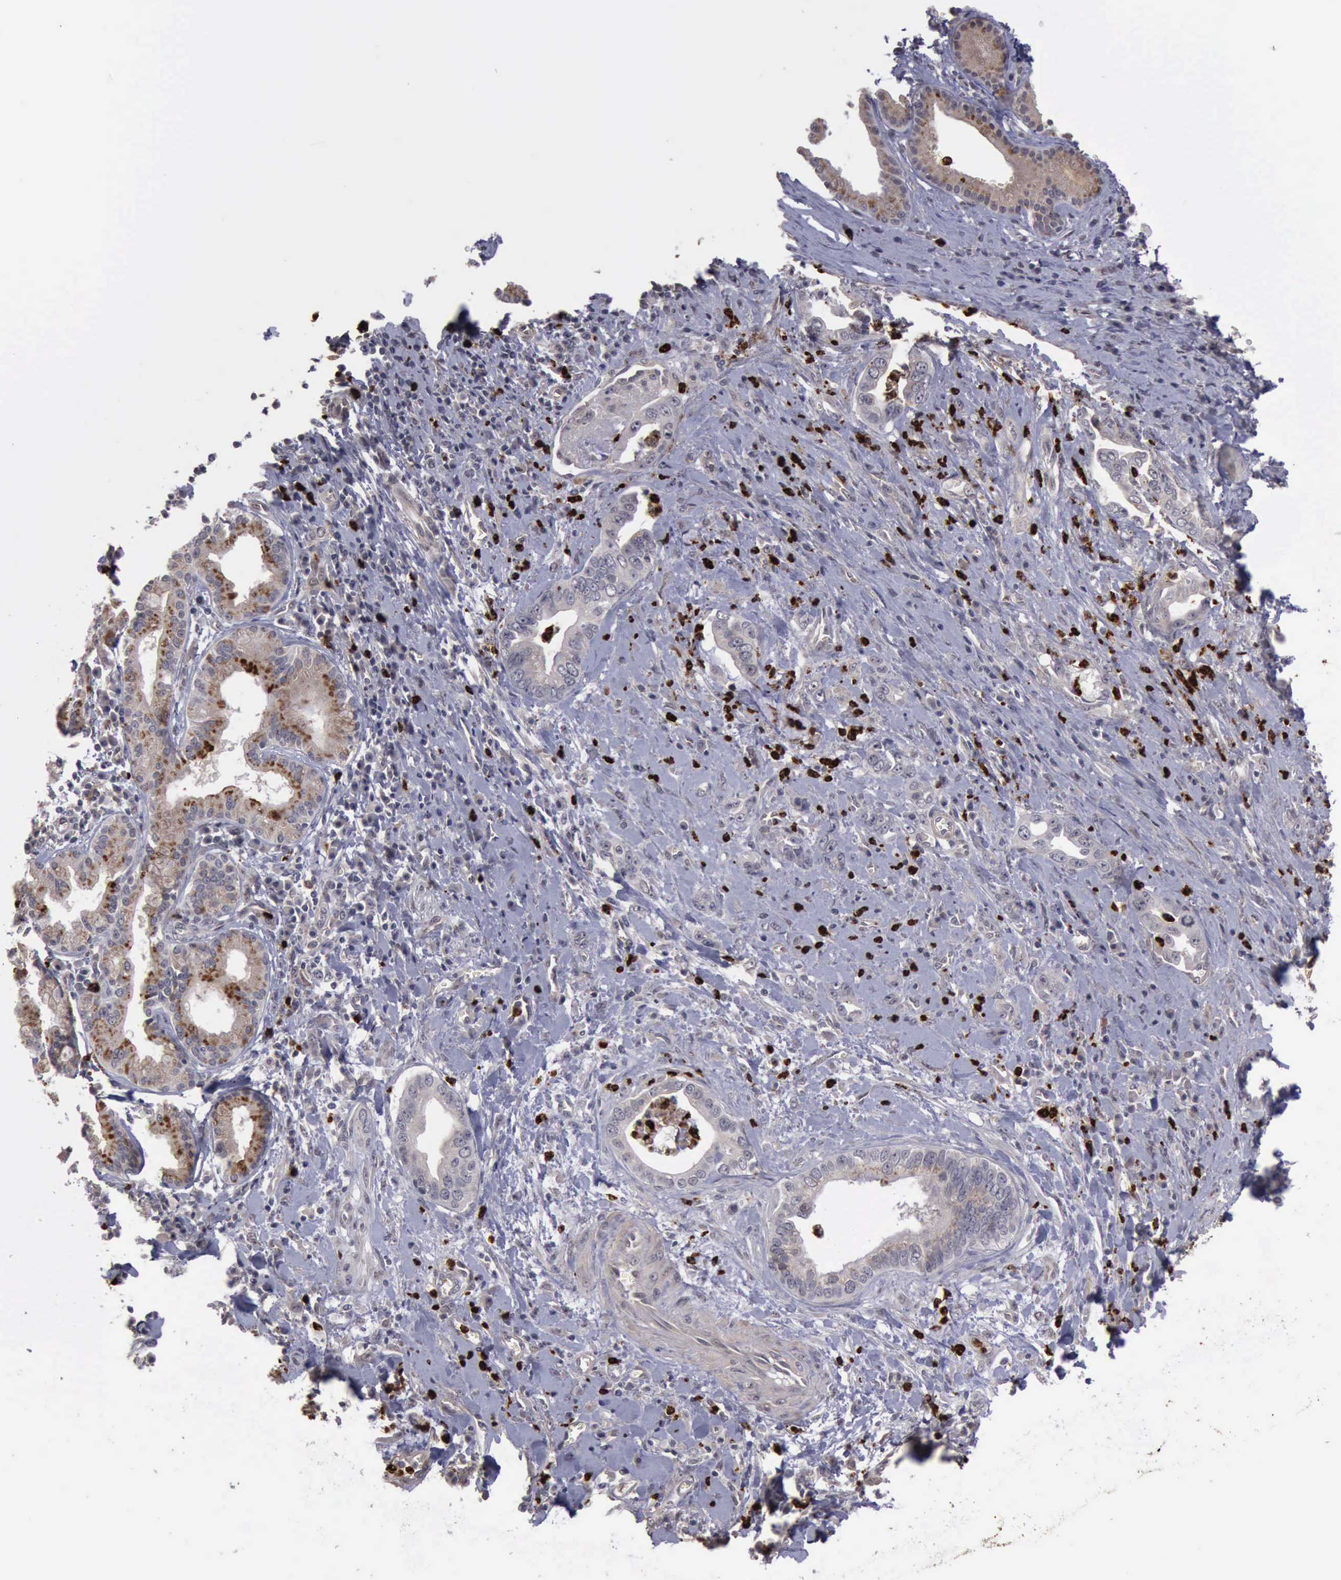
{"staining": {"intensity": "moderate", "quantity": "25%-75%", "location": "cytoplasmic/membranous"}, "tissue": "pancreatic cancer", "cell_type": "Tumor cells", "image_type": "cancer", "snomed": [{"axis": "morphology", "description": "Adenocarcinoma, NOS"}, {"axis": "topography", "description": "Pancreas"}], "caption": "Immunohistochemical staining of pancreatic cancer exhibits medium levels of moderate cytoplasmic/membranous positivity in approximately 25%-75% of tumor cells.", "gene": "MMP9", "patient": {"sex": "male", "age": 69}}